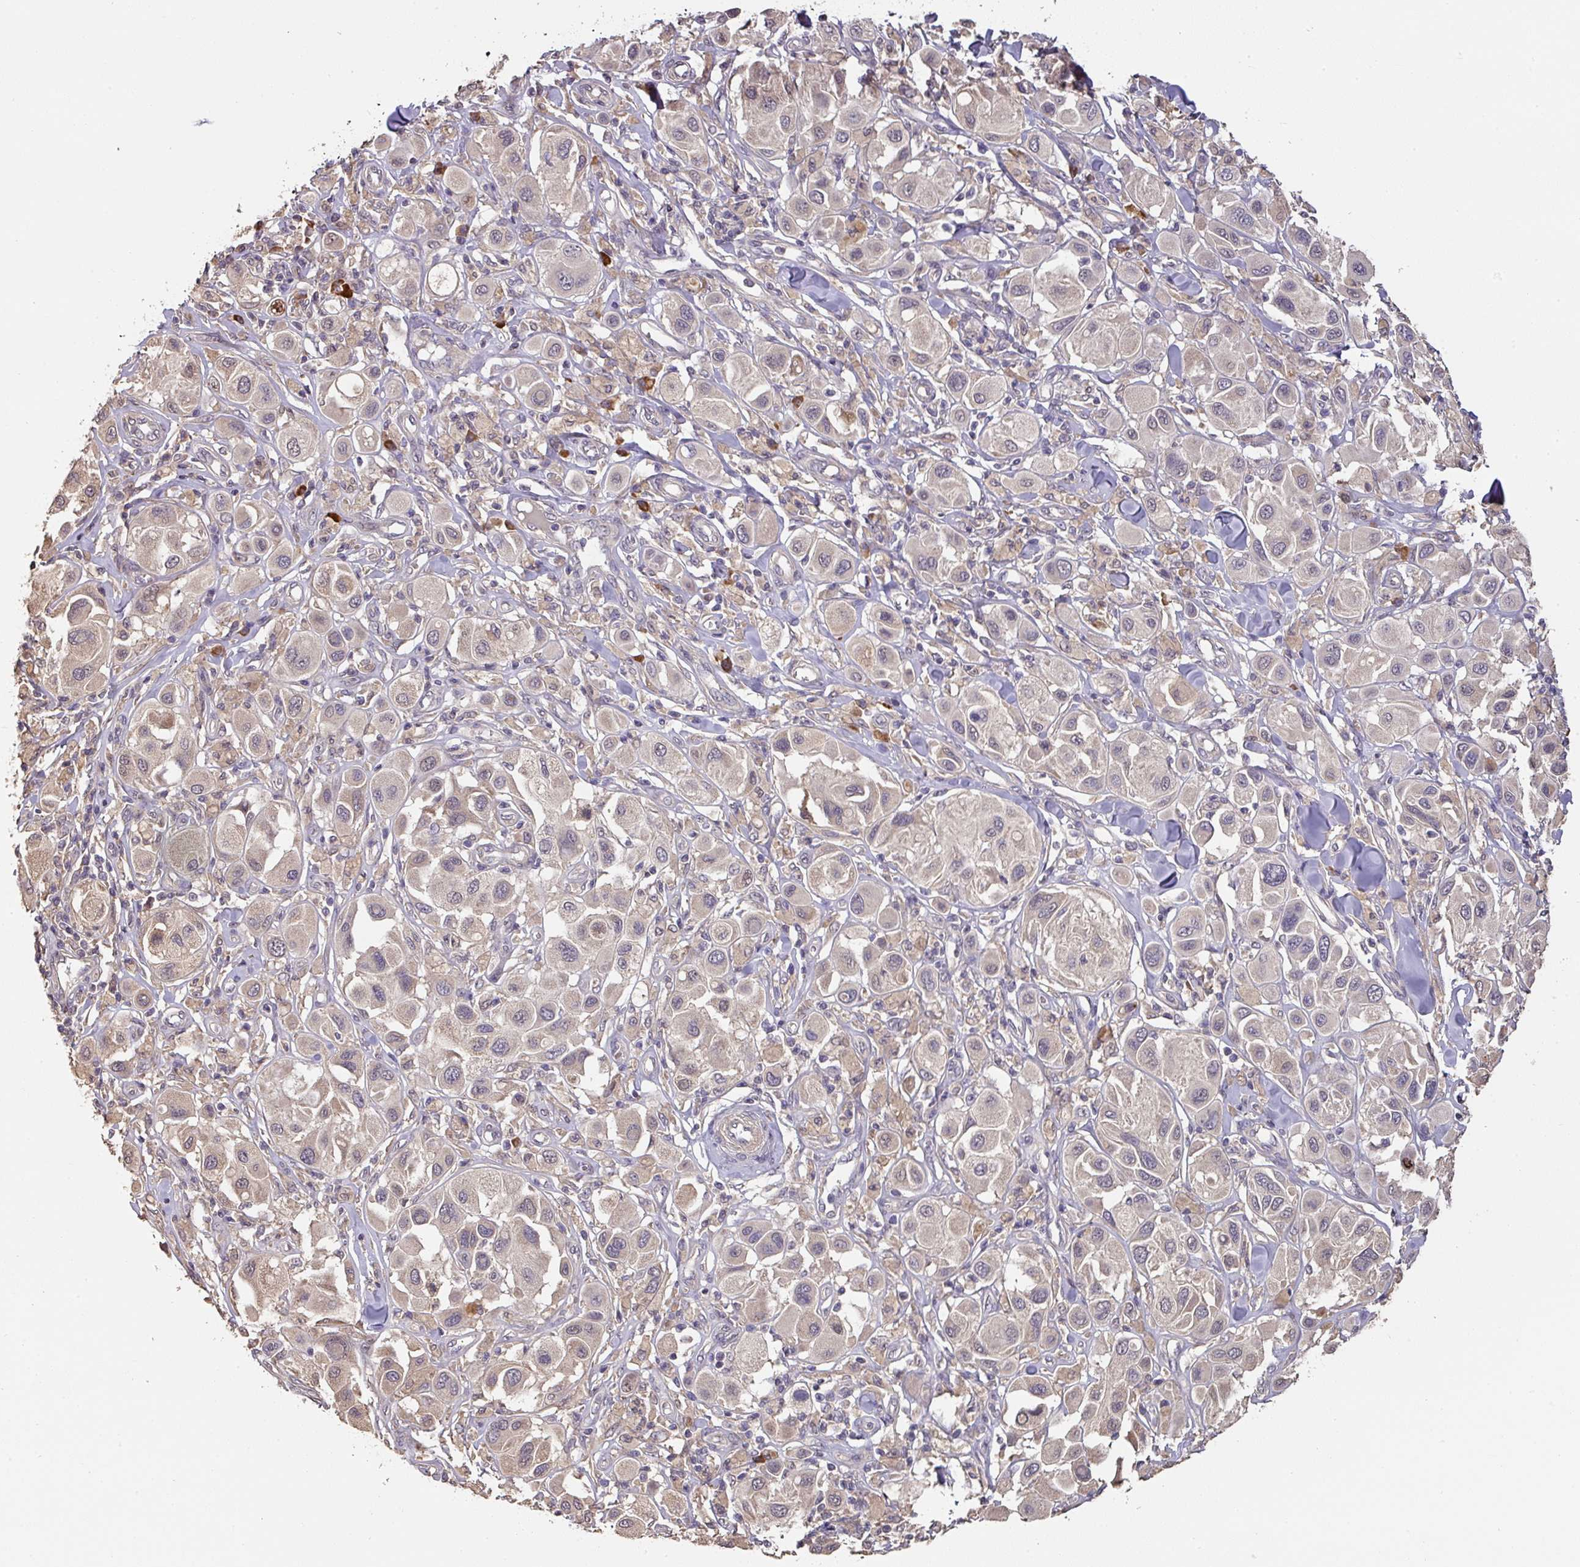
{"staining": {"intensity": "weak", "quantity": "25%-75%", "location": "cytoplasmic/membranous"}, "tissue": "melanoma", "cell_type": "Tumor cells", "image_type": "cancer", "snomed": [{"axis": "morphology", "description": "Malignant melanoma, Metastatic site"}, {"axis": "topography", "description": "Skin"}], "caption": "An image of malignant melanoma (metastatic site) stained for a protein displays weak cytoplasmic/membranous brown staining in tumor cells. (DAB (3,3'-diaminobenzidine) = brown stain, brightfield microscopy at high magnification).", "gene": "ACVR2B", "patient": {"sex": "male", "age": 41}}